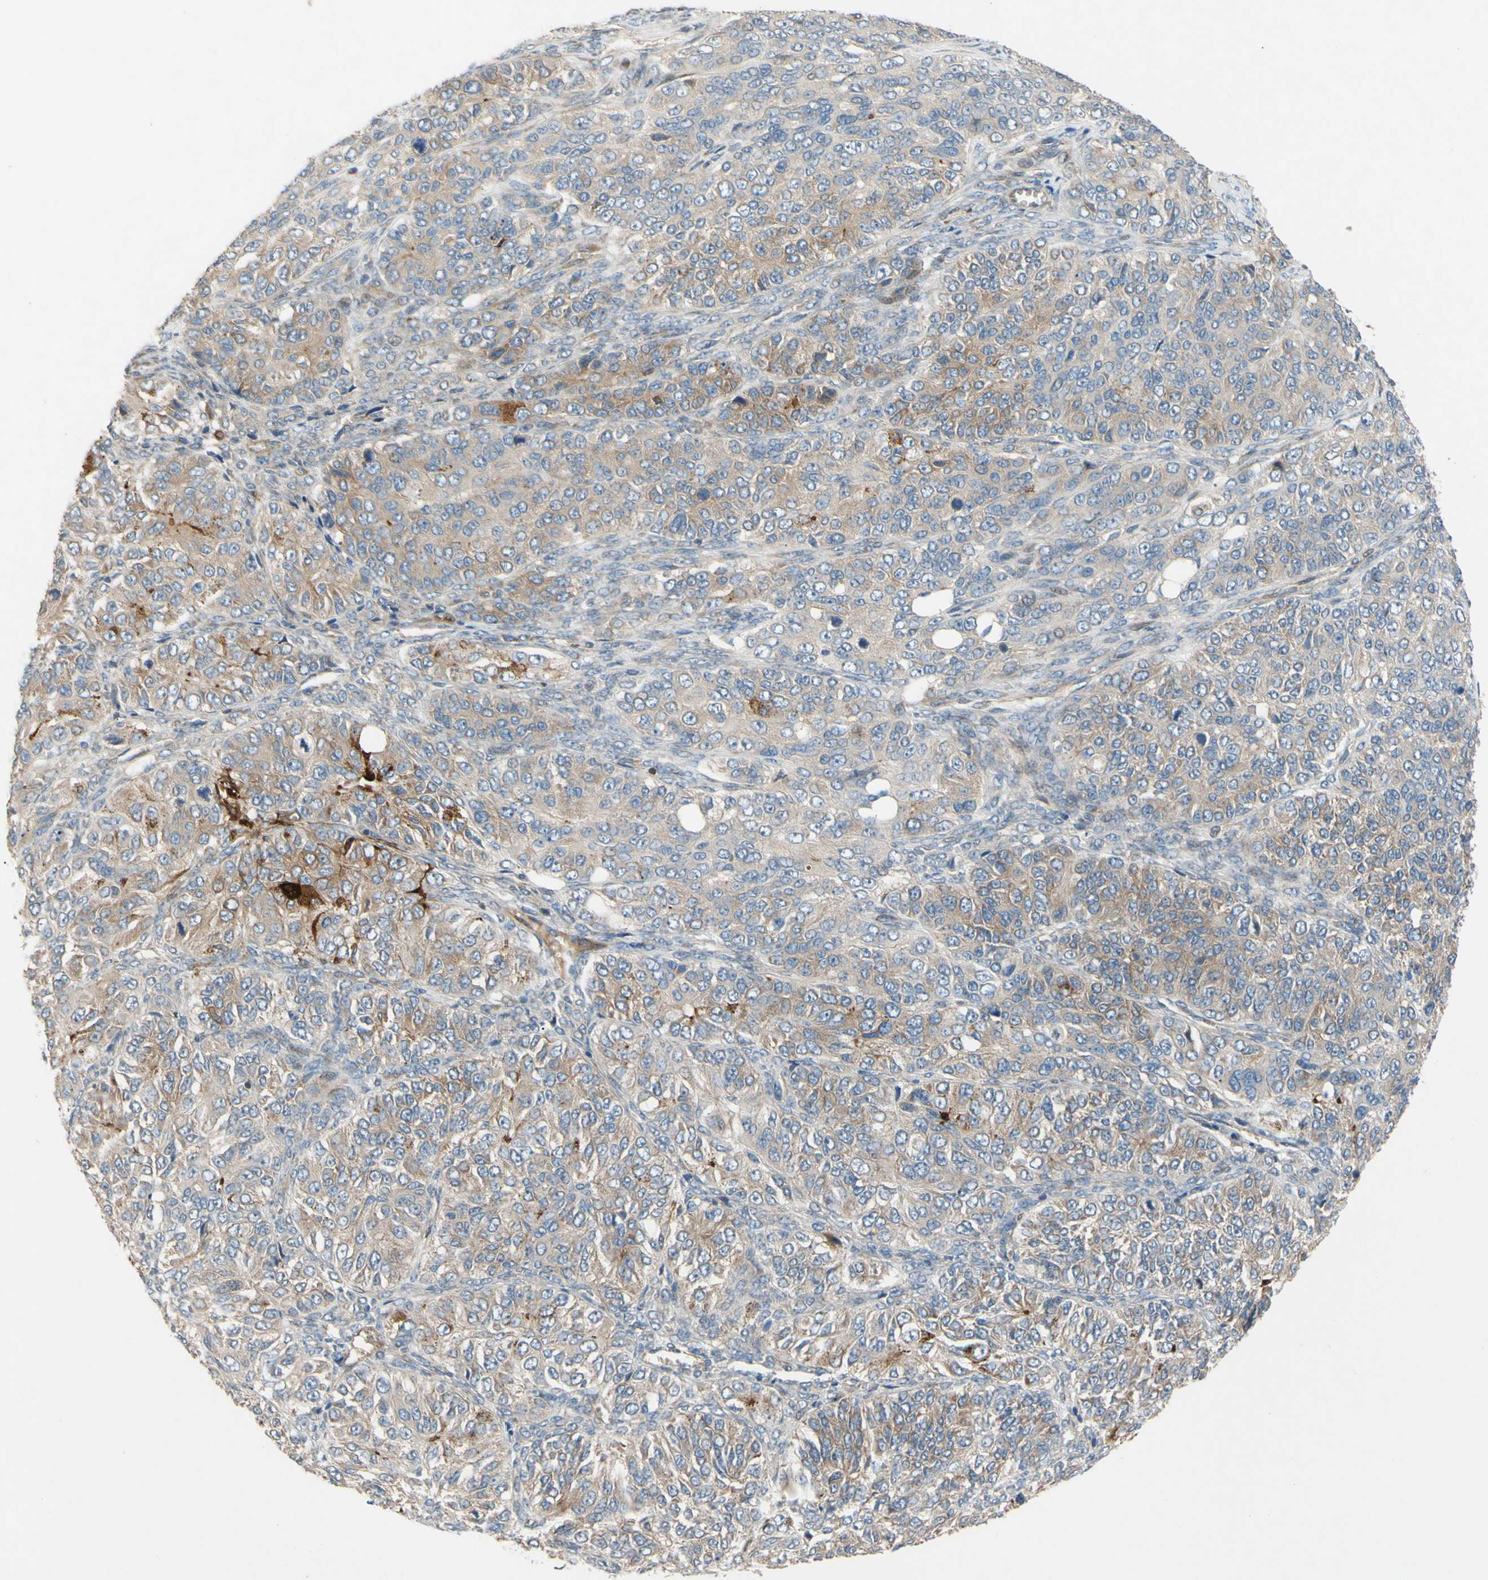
{"staining": {"intensity": "weak", "quantity": ">75%", "location": "cytoplasmic/membranous"}, "tissue": "ovarian cancer", "cell_type": "Tumor cells", "image_type": "cancer", "snomed": [{"axis": "morphology", "description": "Carcinoma, endometroid"}, {"axis": "topography", "description": "Ovary"}], "caption": "This is an image of immunohistochemistry staining of ovarian cancer (endometroid carcinoma), which shows weak expression in the cytoplasmic/membranous of tumor cells.", "gene": "SPTLC1", "patient": {"sex": "female", "age": 51}}